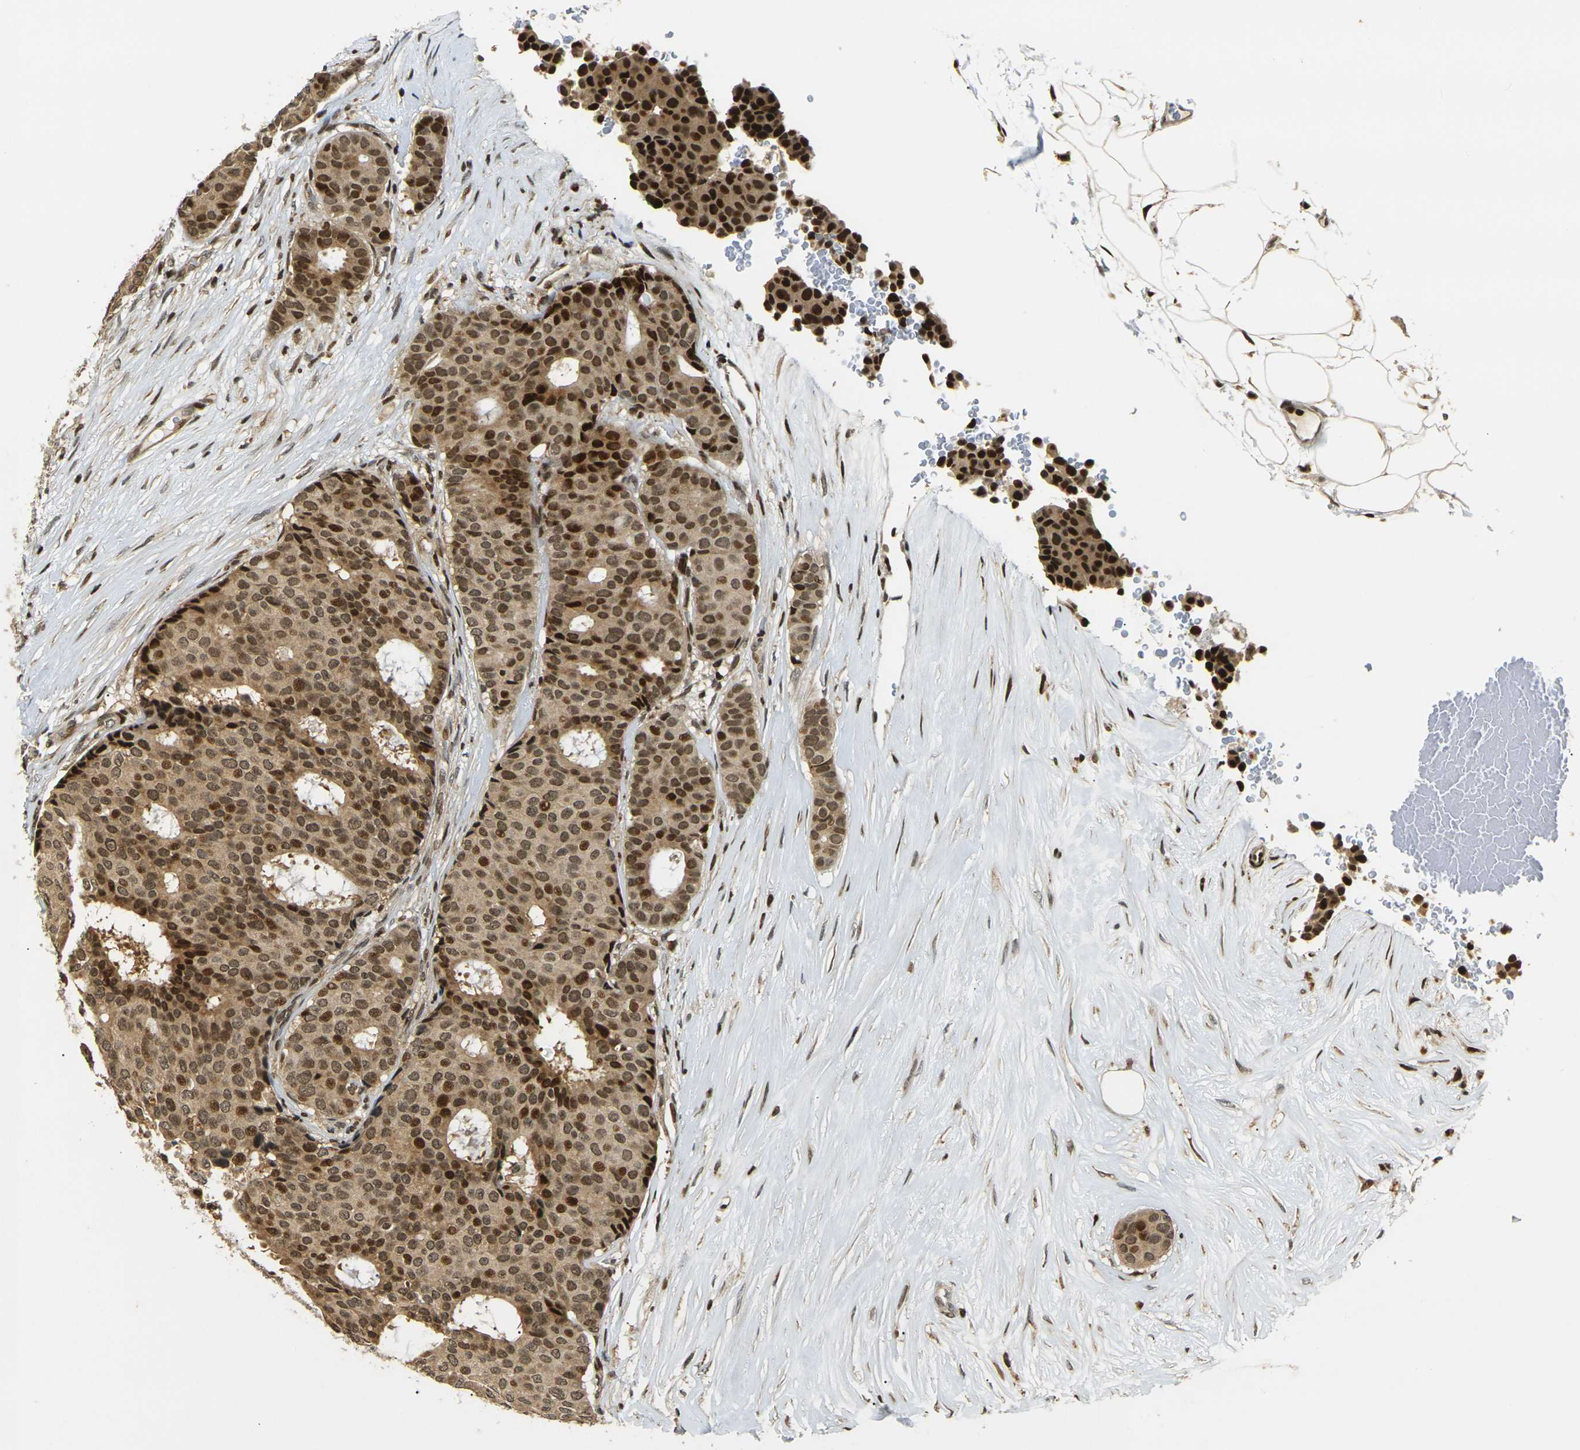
{"staining": {"intensity": "strong", "quantity": ">75%", "location": "cytoplasmic/membranous,nuclear"}, "tissue": "breast cancer", "cell_type": "Tumor cells", "image_type": "cancer", "snomed": [{"axis": "morphology", "description": "Duct carcinoma"}, {"axis": "topography", "description": "Breast"}], "caption": "IHC image of neoplastic tissue: breast cancer stained using immunohistochemistry displays high levels of strong protein expression localized specifically in the cytoplasmic/membranous and nuclear of tumor cells, appearing as a cytoplasmic/membranous and nuclear brown color.", "gene": "ACTL6A", "patient": {"sex": "female", "age": 75}}